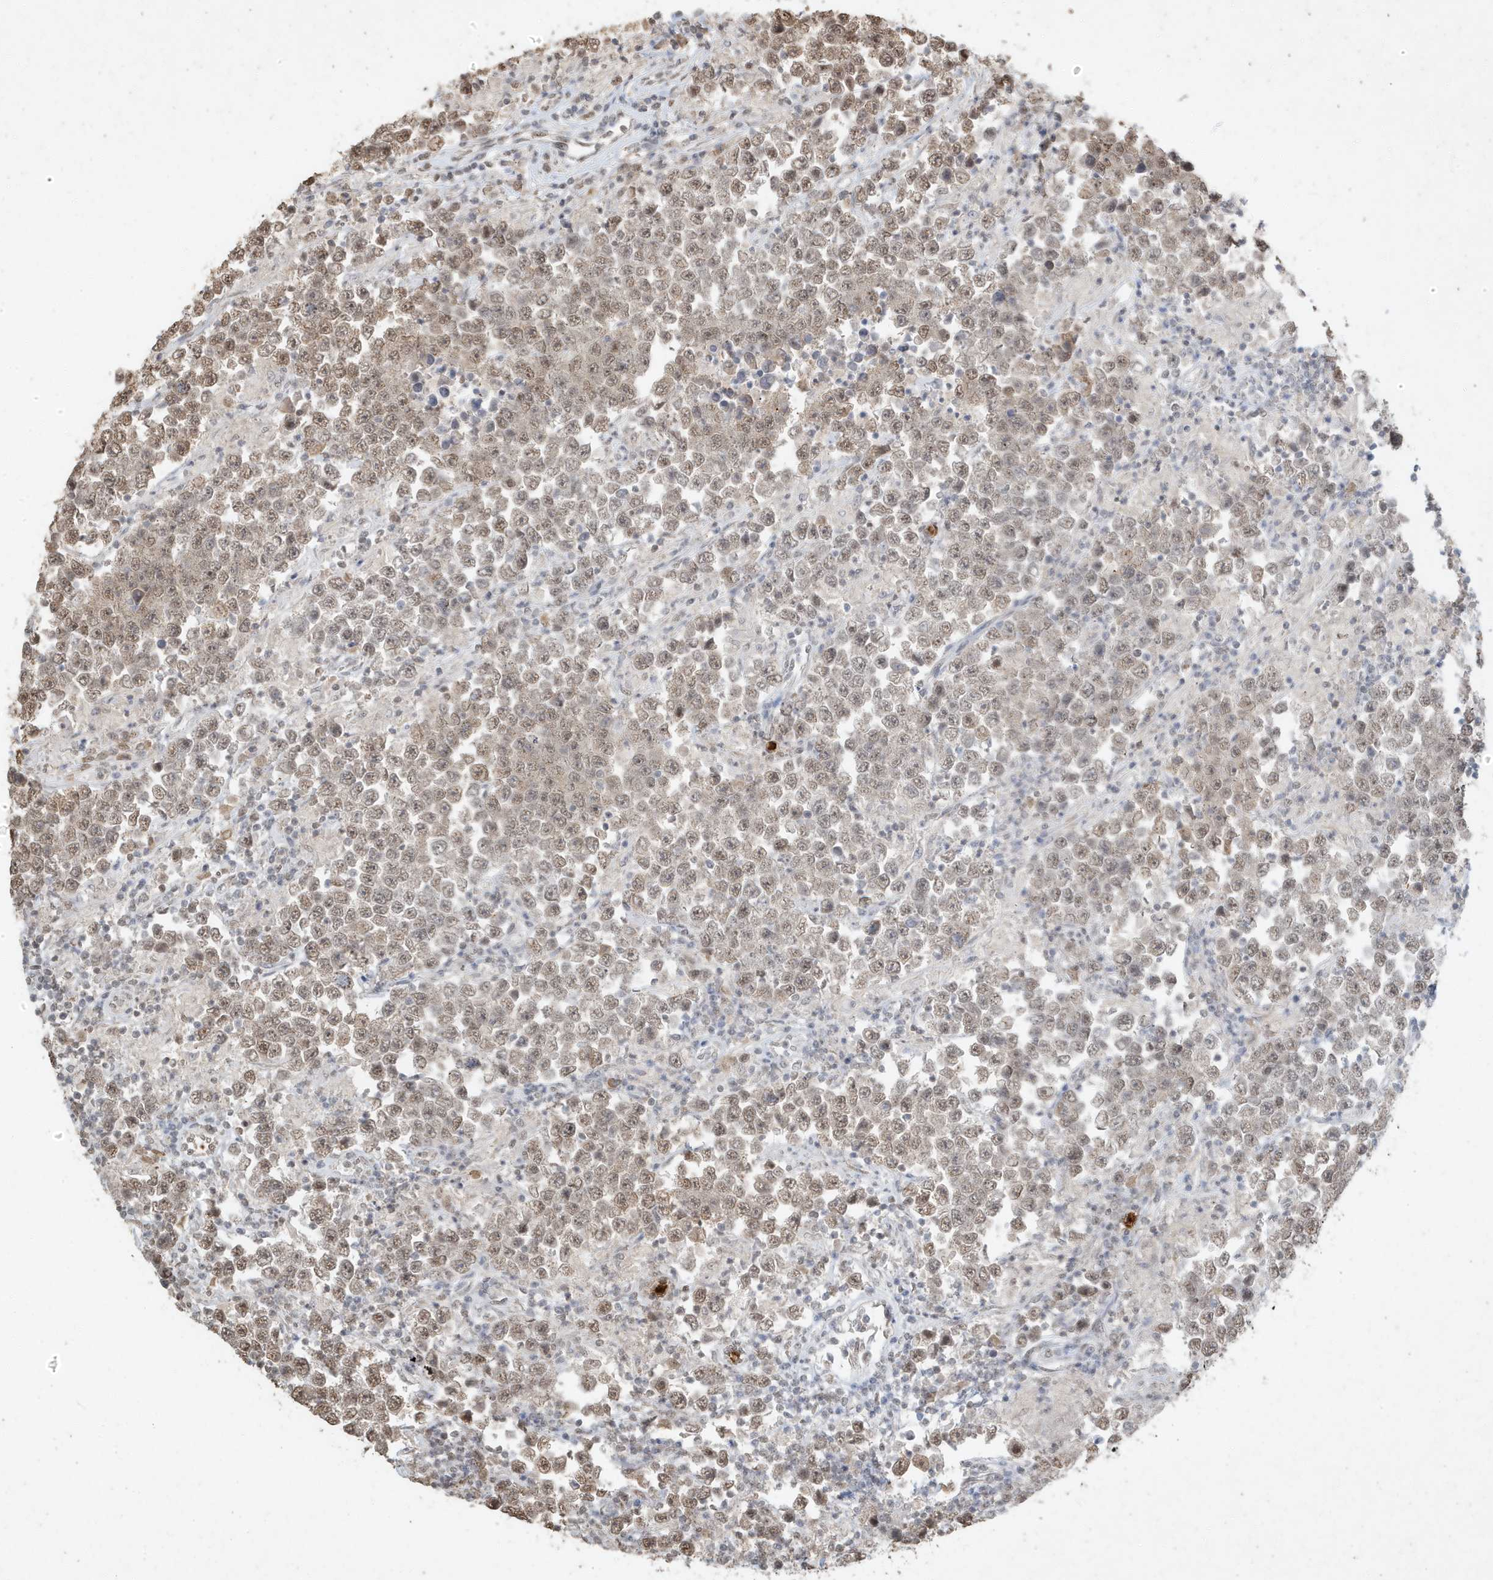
{"staining": {"intensity": "moderate", "quantity": ">75%", "location": "nuclear"}, "tissue": "testis cancer", "cell_type": "Tumor cells", "image_type": "cancer", "snomed": [{"axis": "morphology", "description": "Normal tissue, NOS"}, {"axis": "morphology", "description": "Urothelial carcinoma, High grade"}, {"axis": "morphology", "description": "Seminoma, NOS"}, {"axis": "morphology", "description": "Carcinoma, Embryonal, NOS"}, {"axis": "topography", "description": "Urinary bladder"}, {"axis": "topography", "description": "Testis"}], "caption": "Immunohistochemical staining of human testis urothelial carcinoma (high-grade) reveals medium levels of moderate nuclear protein staining in about >75% of tumor cells.", "gene": "DEFA1", "patient": {"sex": "male", "age": 41}}